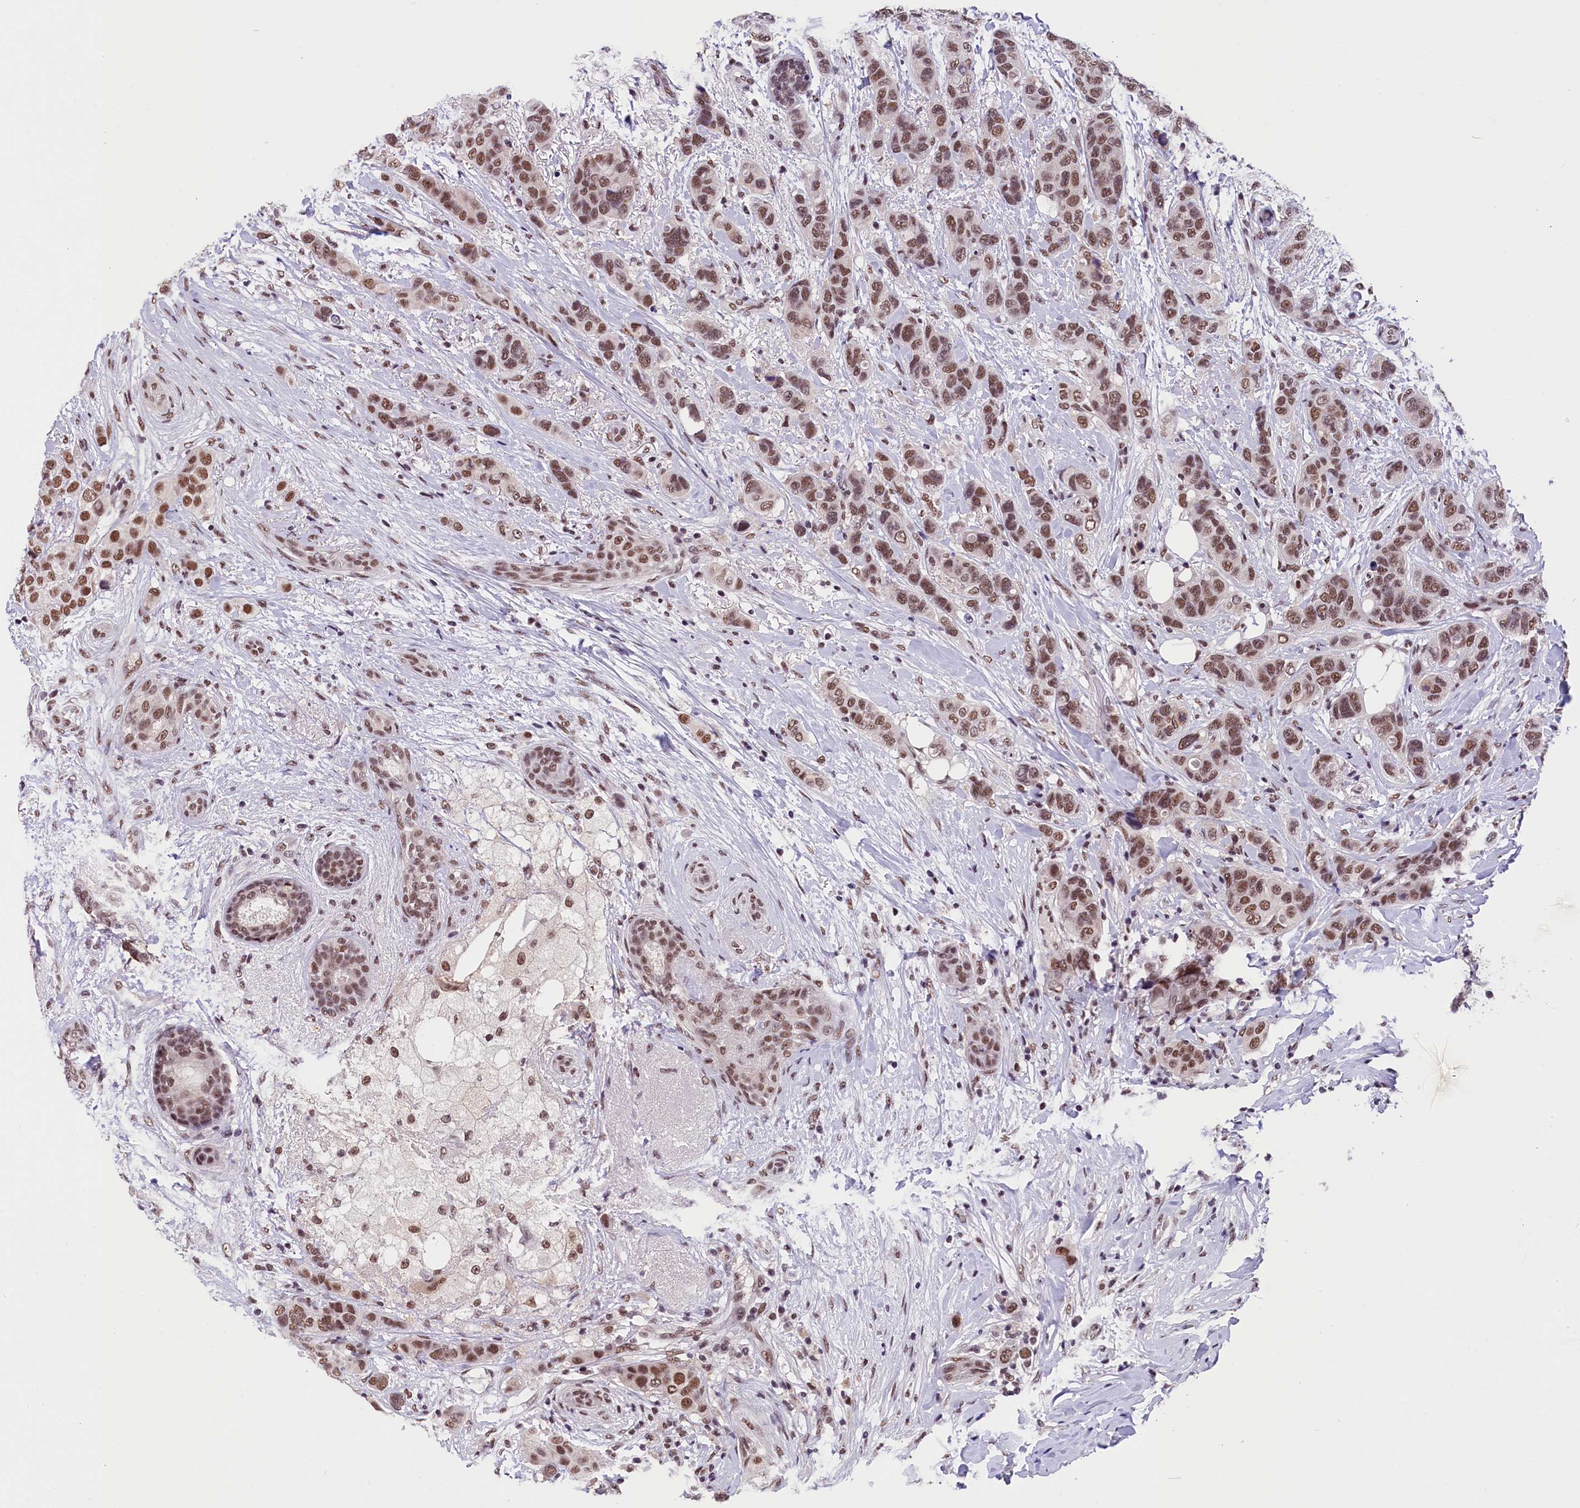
{"staining": {"intensity": "moderate", "quantity": ">75%", "location": "nuclear"}, "tissue": "breast cancer", "cell_type": "Tumor cells", "image_type": "cancer", "snomed": [{"axis": "morphology", "description": "Lobular carcinoma"}, {"axis": "topography", "description": "Breast"}], "caption": "Immunohistochemical staining of human lobular carcinoma (breast) displays moderate nuclear protein staining in about >75% of tumor cells.", "gene": "ZC3H4", "patient": {"sex": "female", "age": 51}}